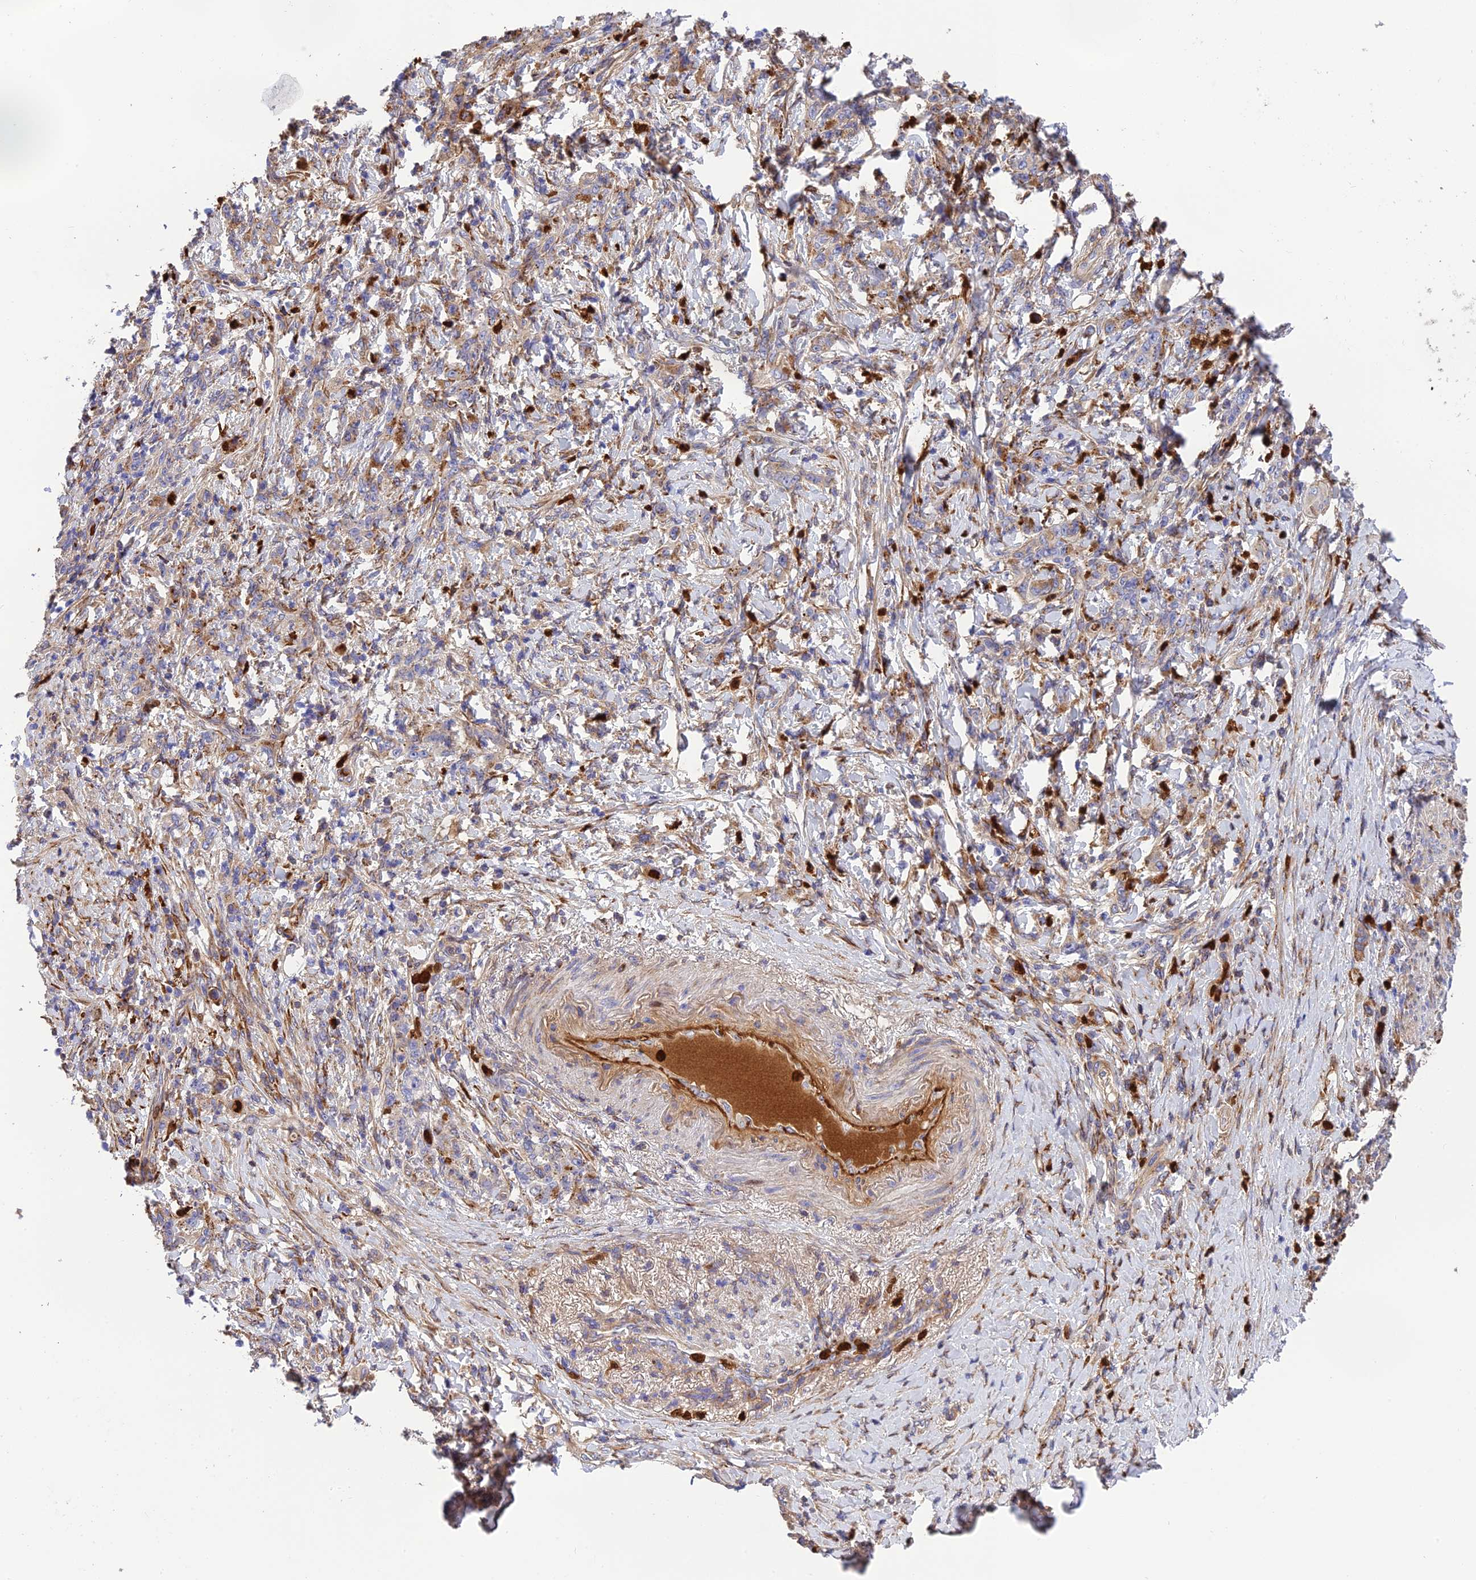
{"staining": {"intensity": "weak", "quantity": ">75%", "location": "cytoplasmic/membranous"}, "tissue": "stomach cancer", "cell_type": "Tumor cells", "image_type": "cancer", "snomed": [{"axis": "morphology", "description": "Normal tissue, NOS"}, {"axis": "morphology", "description": "Adenocarcinoma, NOS"}, {"axis": "topography", "description": "Stomach"}], "caption": "Stomach cancer stained for a protein exhibits weak cytoplasmic/membranous positivity in tumor cells. Nuclei are stained in blue.", "gene": "CPSF4L", "patient": {"sex": "female", "age": 79}}